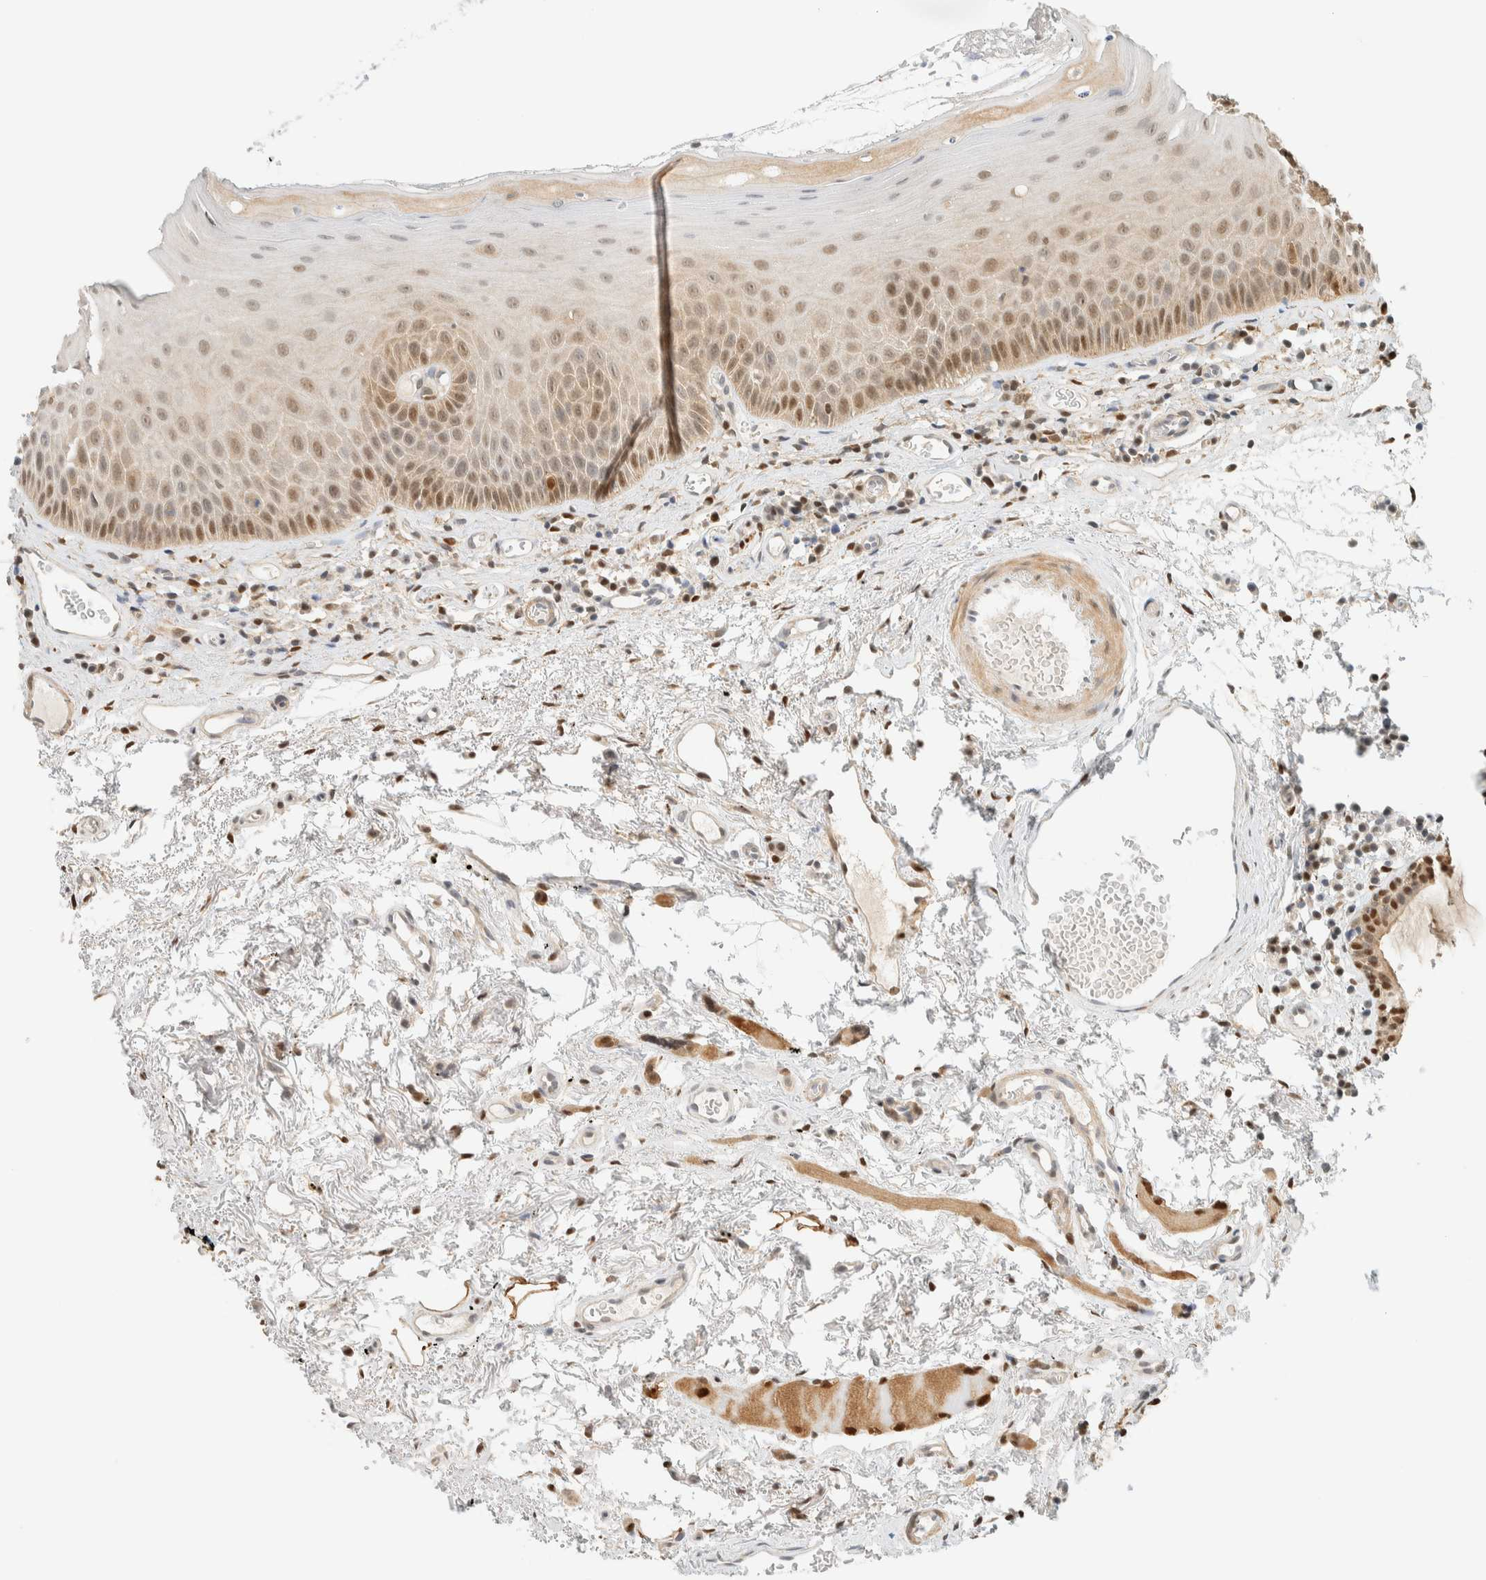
{"staining": {"intensity": "moderate", "quantity": "25%-75%", "location": "cytoplasmic/membranous,nuclear"}, "tissue": "oral mucosa", "cell_type": "Squamous epithelial cells", "image_type": "normal", "snomed": [{"axis": "morphology", "description": "Normal tissue, NOS"}, {"axis": "topography", "description": "Skeletal muscle"}, {"axis": "topography", "description": "Oral tissue"}, {"axis": "topography", "description": "Peripheral nerve tissue"}], "caption": "Brown immunohistochemical staining in benign oral mucosa displays moderate cytoplasmic/membranous,nuclear positivity in about 25%-75% of squamous epithelial cells. (DAB (3,3'-diaminobenzidine) IHC, brown staining for protein, blue staining for nuclei).", "gene": "ZBTB37", "patient": {"sex": "female", "age": 84}}